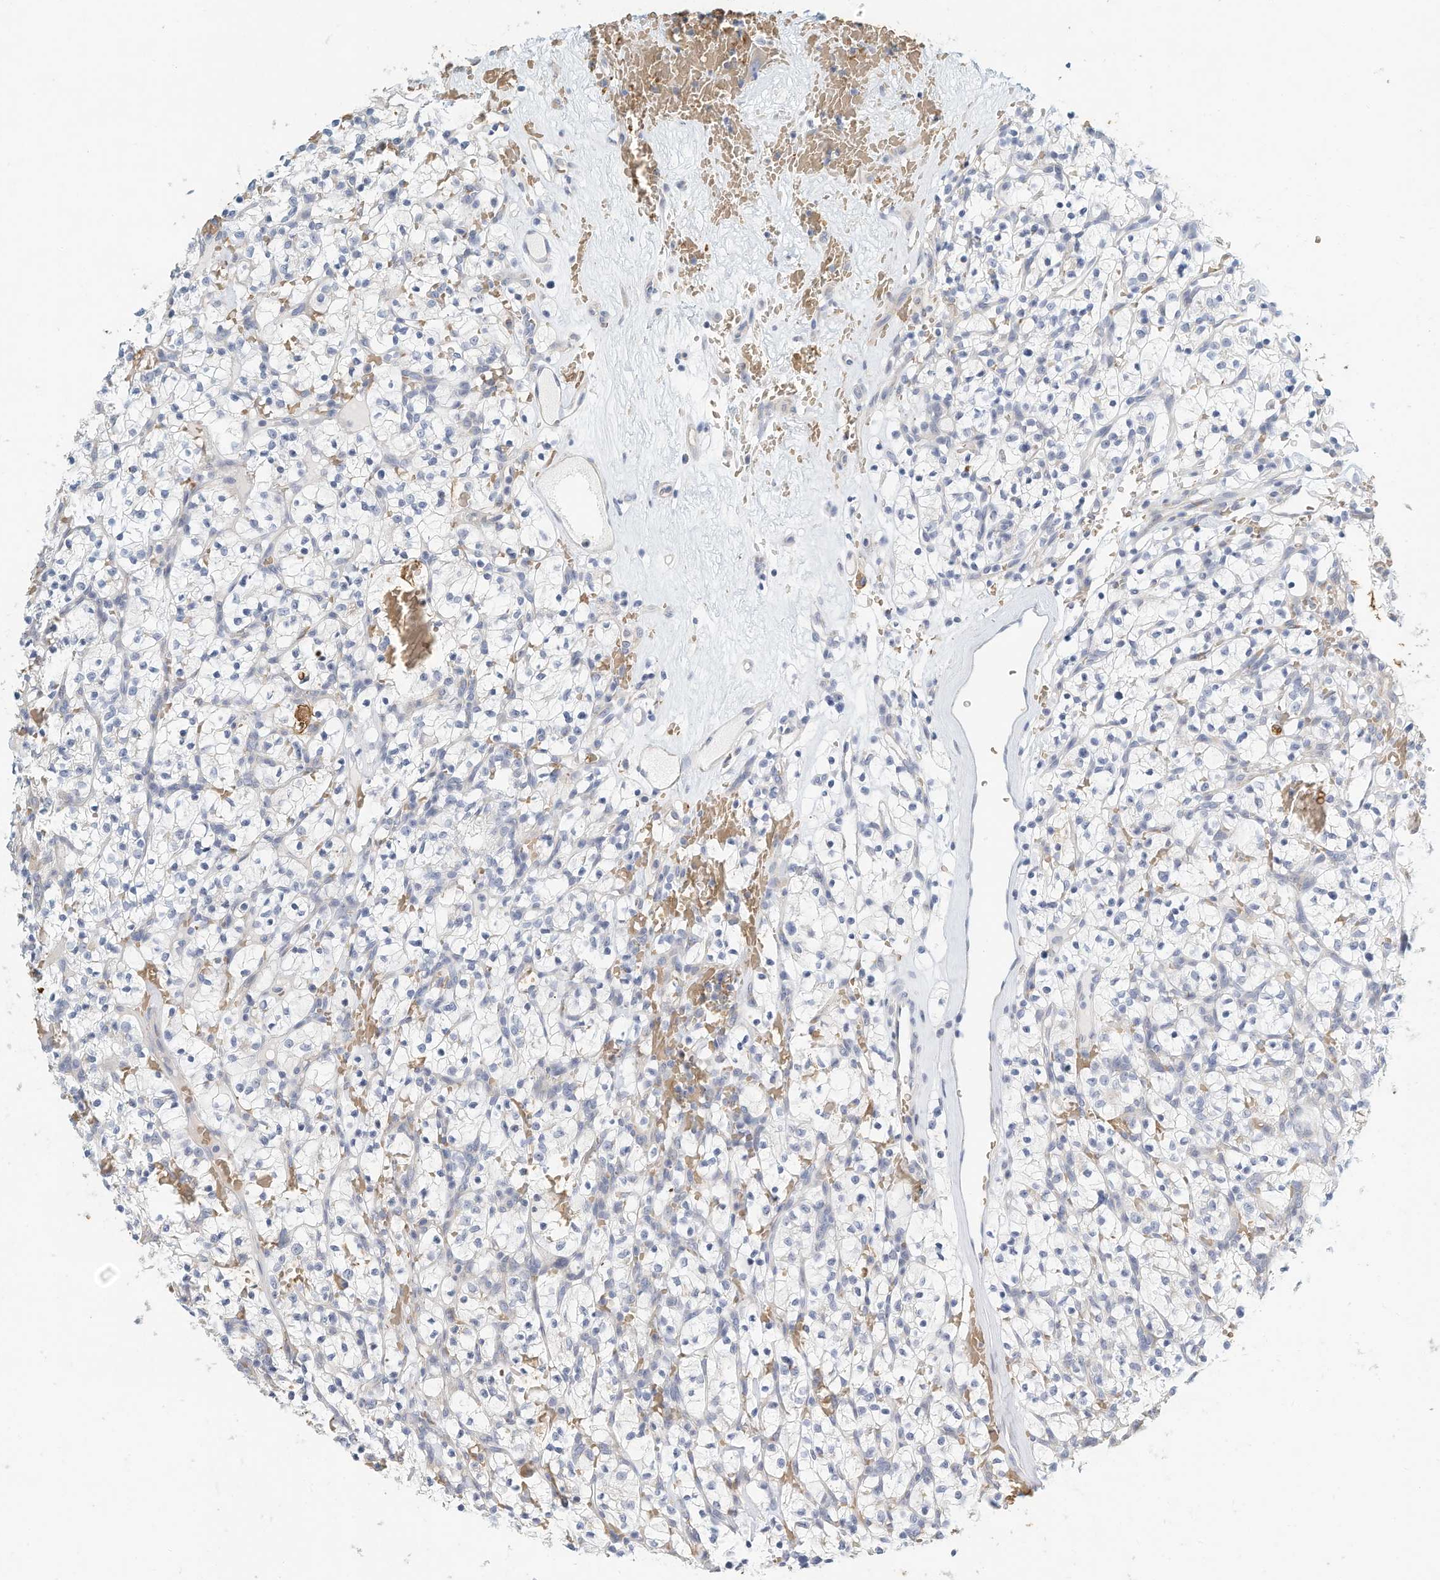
{"staining": {"intensity": "negative", "quantity": "none", "location": "none"}, "tissue": "renal cancer", "cell_type": "Tumor cells", "image_type": "cancer", "snomed": [{"axis": "morphology", "description": "Adenocarcinoma, NOS"}, {"axis": "topography", "description": "Kidney"}], "caption": "Renal cancer was stained to show a protein in brown. There is no significant positivity in tumor cells. (DAB (3,3'-diaminobenzidine) immunohistochemistry visualized using brightfield microscopy, high magnification).", "gene": "RCAN3", "patient": {"sex": "female", "age": 57}}